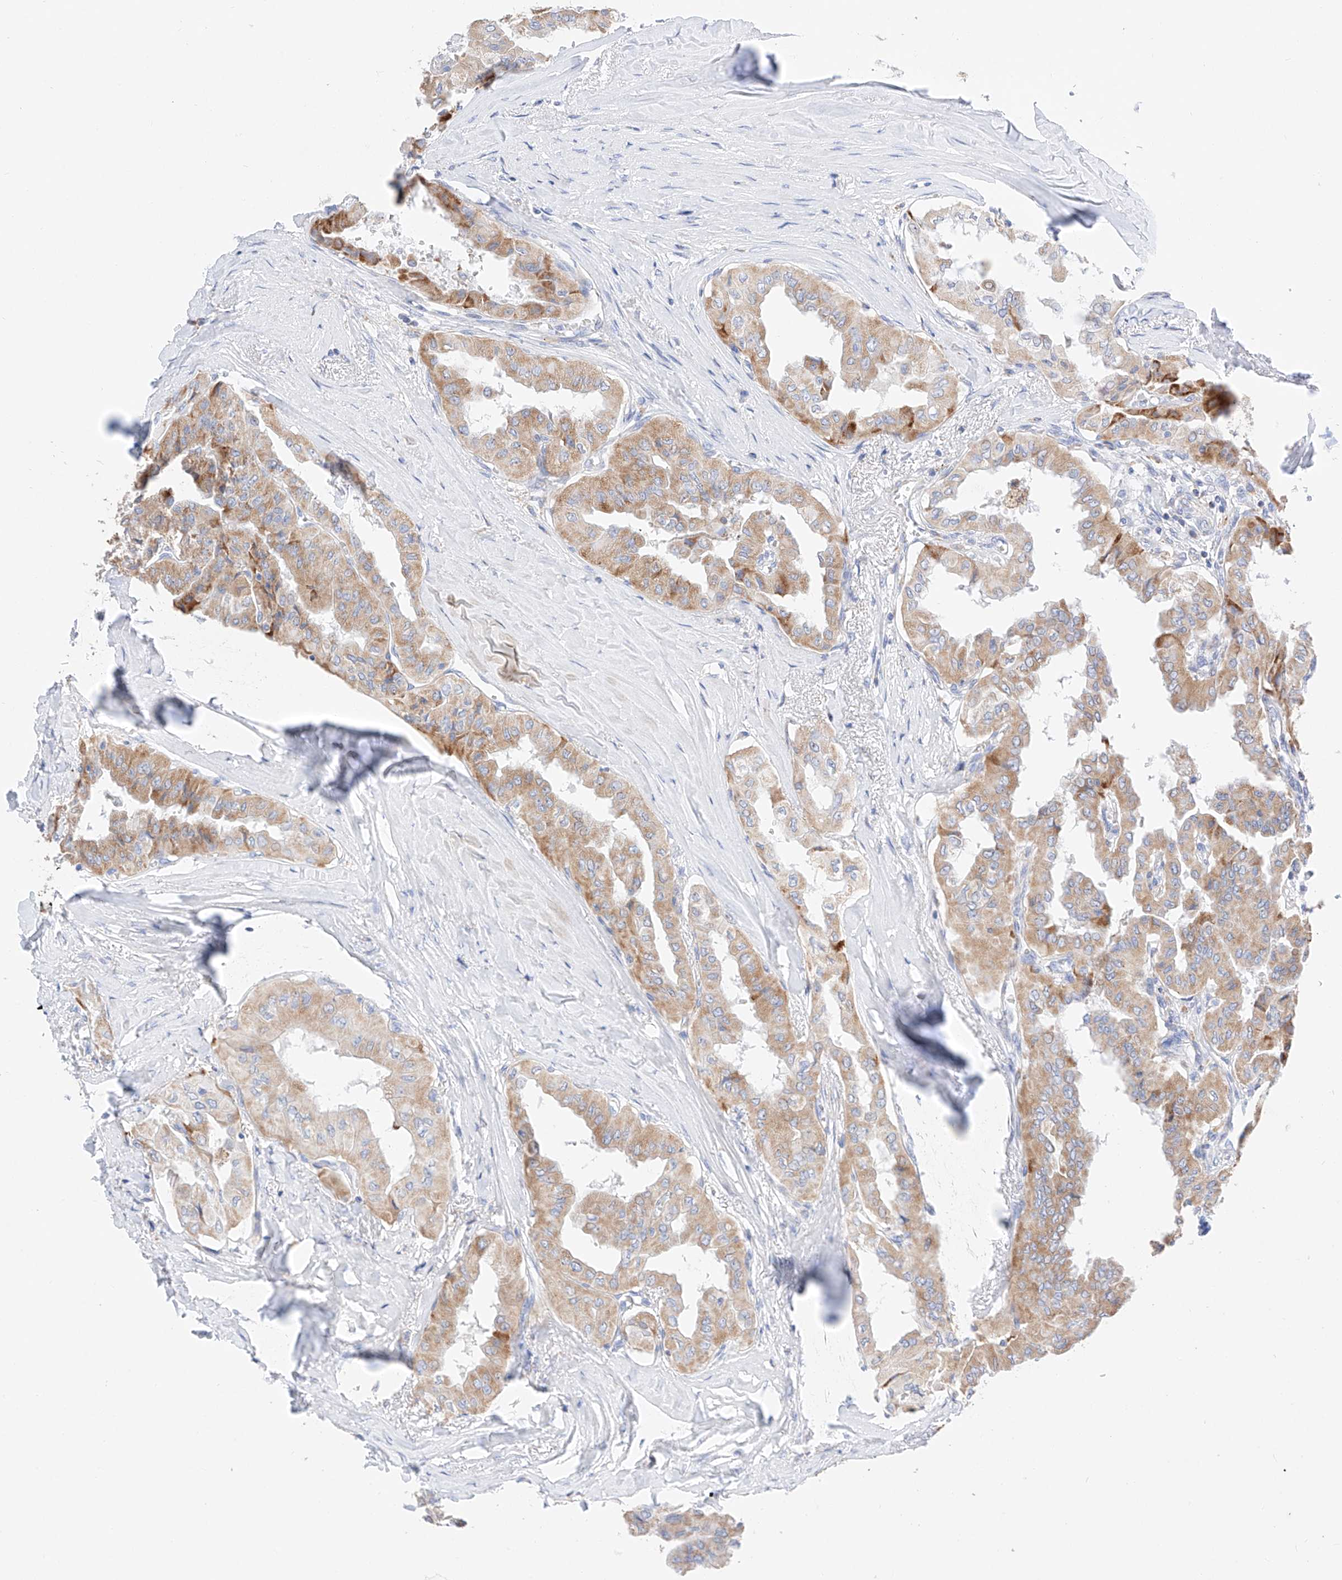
{"staining": {"intensity": "weak", "quantity": ">75%", "location": "cytoplasmic/membranous"}, "tissue": "thyroid cancer", "cell_type": "Tumor cells", "image_type": "cancer", "snomed": [{"axis": "morphology", "description": "Papillary adenocarcinoma, NOS"}, {"axis": "topography", "description": "Thyroid gland"}], "caption": "Papillary adenocarcinoma (thyroid) tissue shows weak cytoplasmic/membranous positivity in approximately >75% of tumor cells (DAB (3,3'-diaminobenzidine) IHC, brown staining for protein, blue staining for nuclei).", "gene": "C6orf62", "patient": {"sex": "female", "age": 59}}